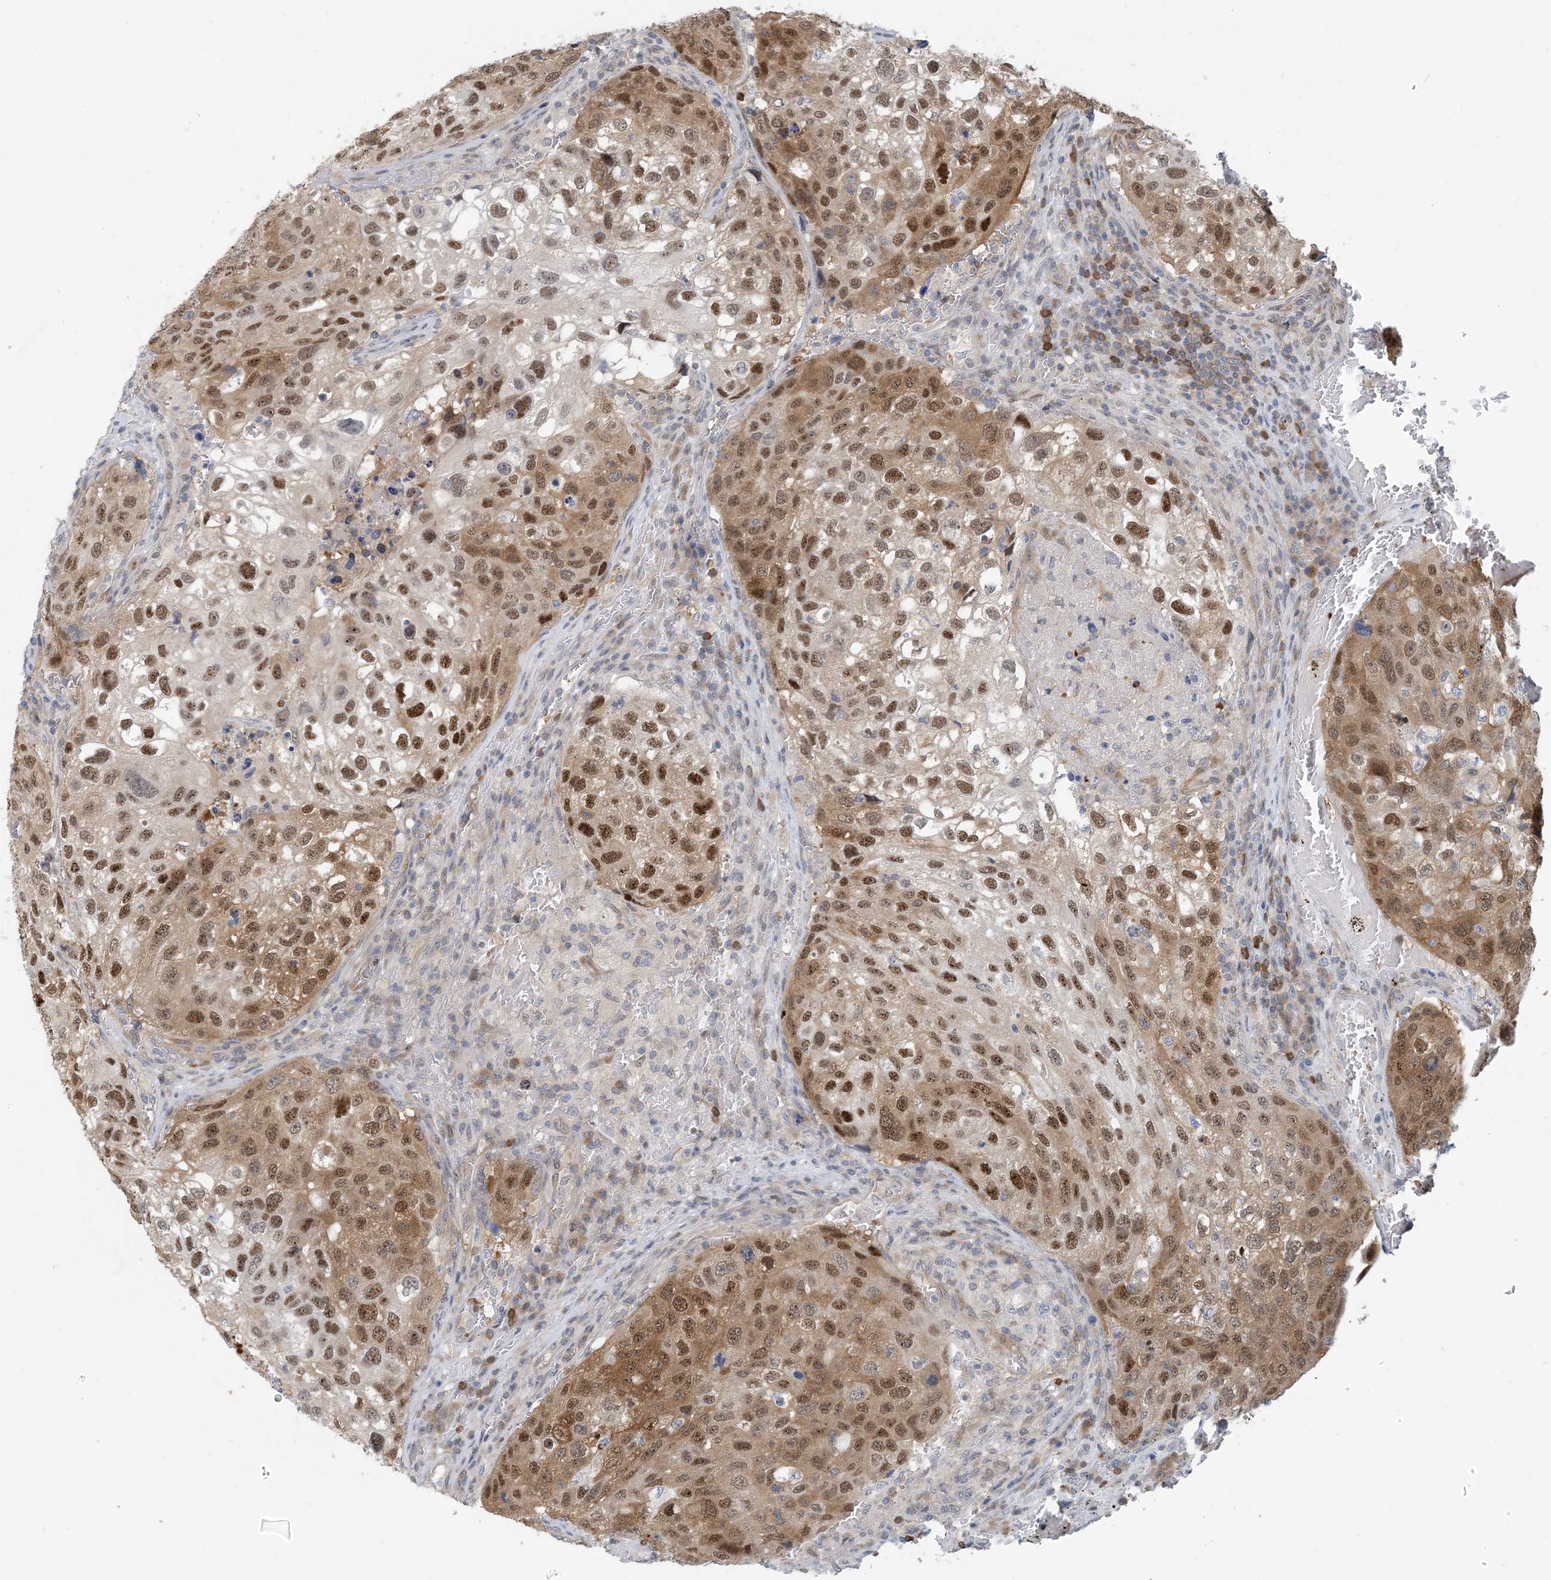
{"staining": {"intensity": "moderate", "quantity": ">75%", "location": "cytoplasmic/membranous,nuclear"}, "tissue": "urothelial cancer", "cell_type": "Tumor cells", "image_type": "cancer", "snomed": [{"axis": "morphology", "description": "Urothelial carcinoma, High grade"}, {"axis": "topography", "description": "Lymph node"}, {"axis": "topography", "description": "Urinary bladder"}], "caption": "High-power microscopy captured an IHC photomicrograph of high-grade urothelial carcinoma, revealing moderate cytoplasmic/membranous and nuclear positivity in approximately >75% of tumor cells. Using DAB (brown) and hematoxylin (blue) stains, captured at high magnification using brightfield microscopy.", "gene": "ZC3H12A", "patient": {"sex": "male", "age": 51}}